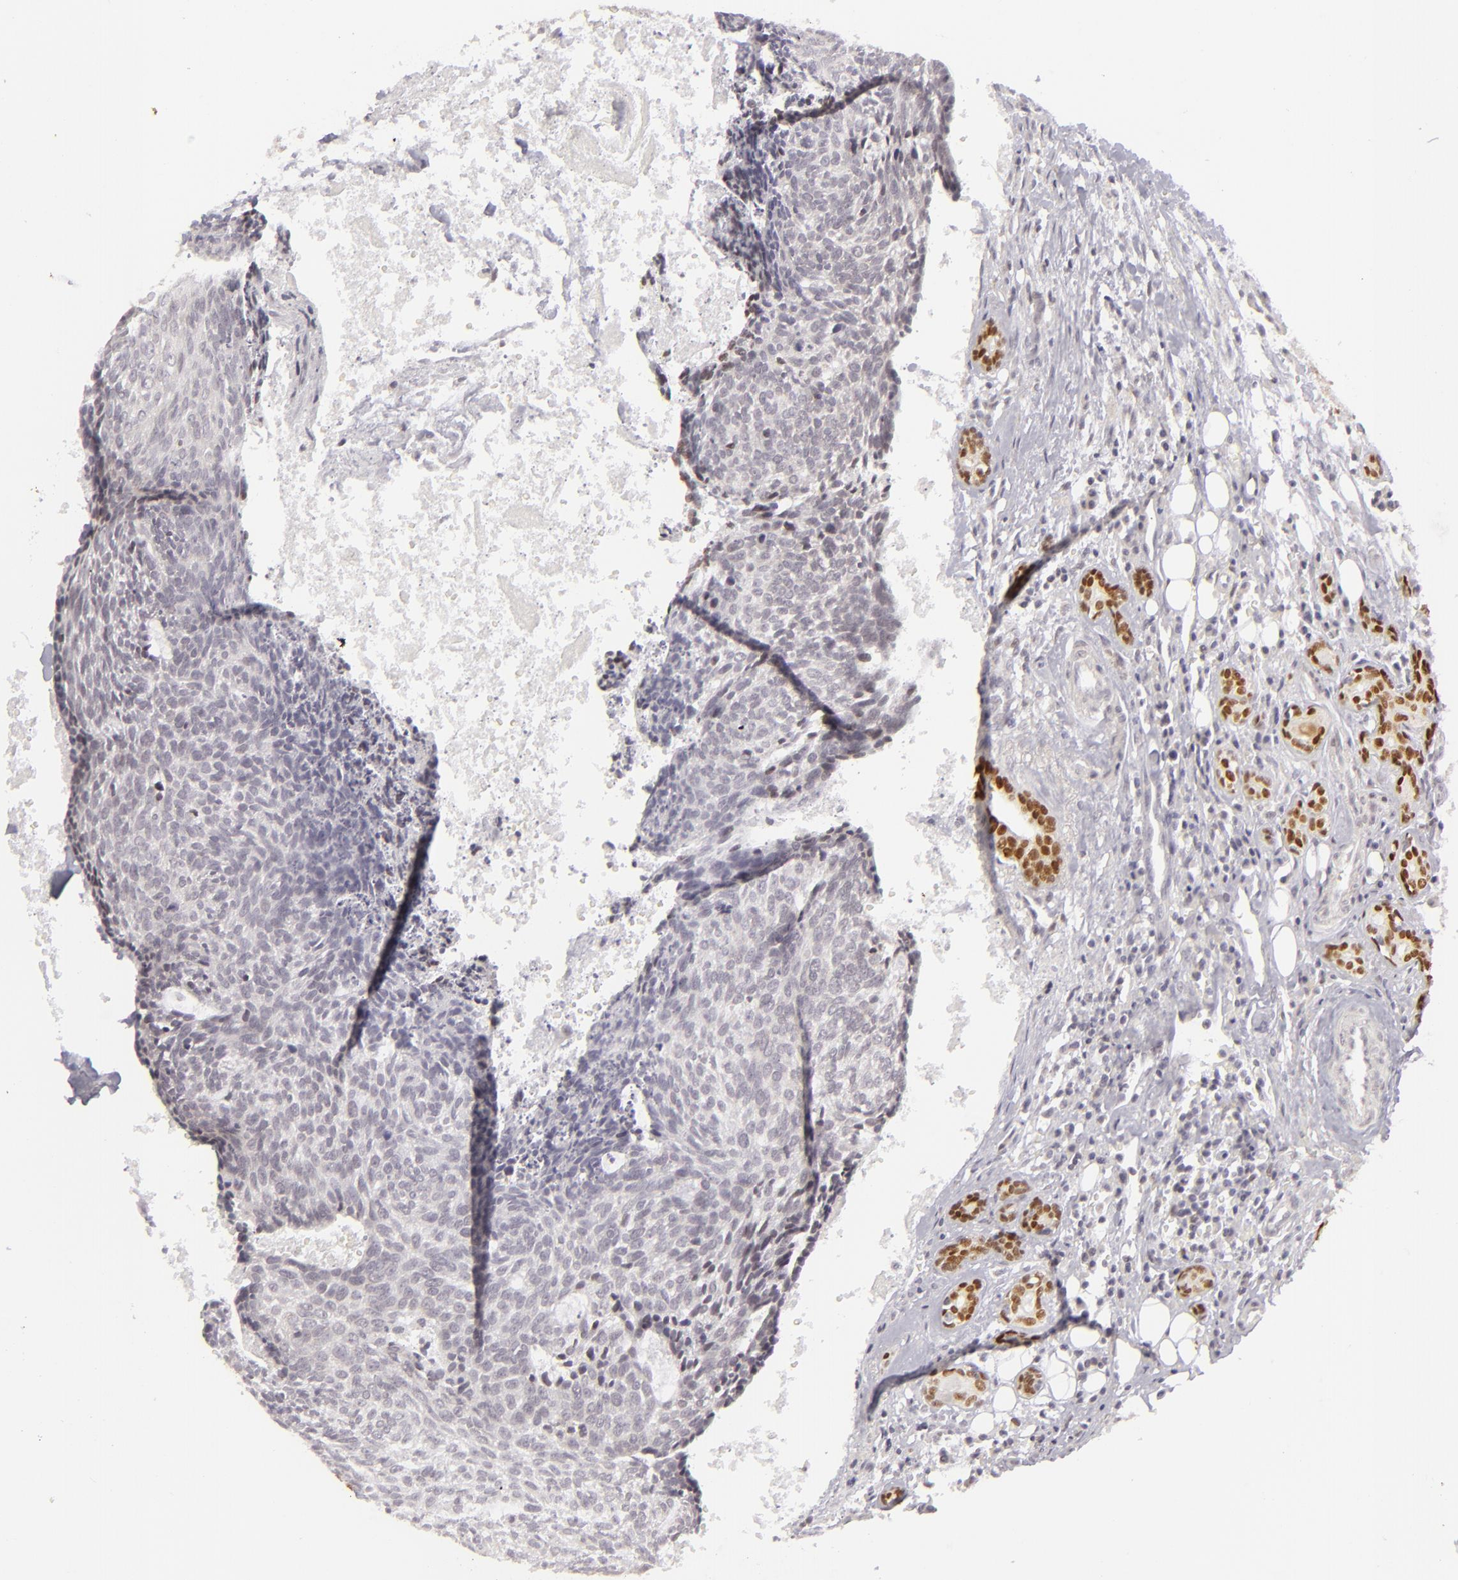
{"staining": {"intensity": "negative", "quantity": "none", "location": "none"}, "tissue": "head and neck cancer", "cell_type": "Tumor cells", "image_type": "cancer", "snomed": [{"axis": "morphology", "description": "Squamous cell carcinoma, NOS"}, {"axis": "topography", "description": "Salivary gland"}, {"axis": "topography", "description": "Head-Neck"}], "caption": "Immunohistochemical staining of head and neck cancer (squamous cell carcinoma) demonstrates no significant staining in tumor cells.", "gene": "SIX1", "patient": {"sex": "male", "age": 70}}